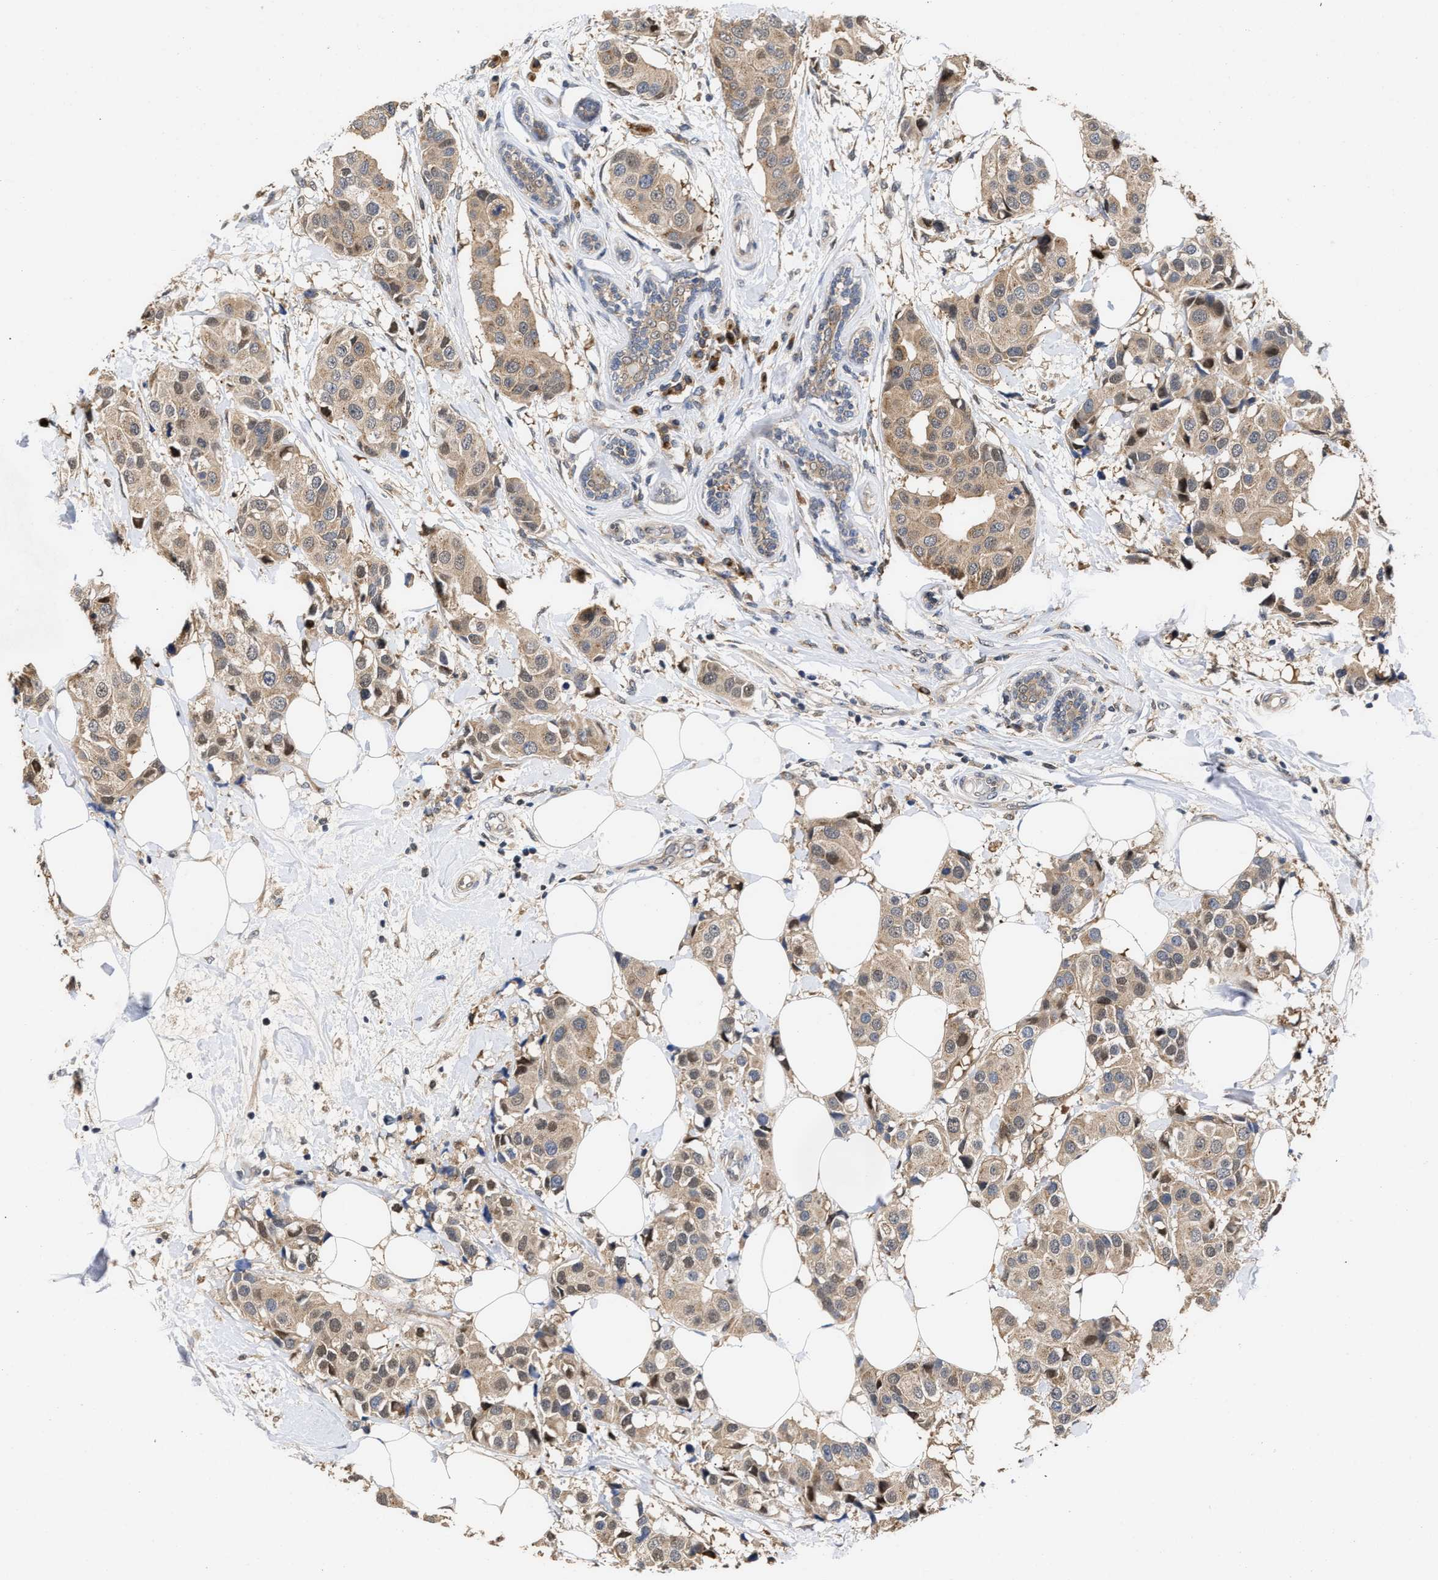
{"staining": {"intensity": "moderate", "quantity": ">75%", "location": "cytoplasmic/membranous"}, "tissue": "breast cancer", "cell_type": "Tumor cells", "image_type": "cancer", "snomed": [{"axis": "morphology", "description": "Normal tissue, NOS"}, {"axis": "morphology", "description": "Duct carcinoma"}, {"axis": "topography", "description": "Breast"}], "caption": "Infiltrating ductal carcinoma (breast) tissue displays moderate cytoplasmic/membranous positivity in approximately >75% of tumor cells", "gene": "CLIP2", "patient": {"sex": "female", "age": 39}}